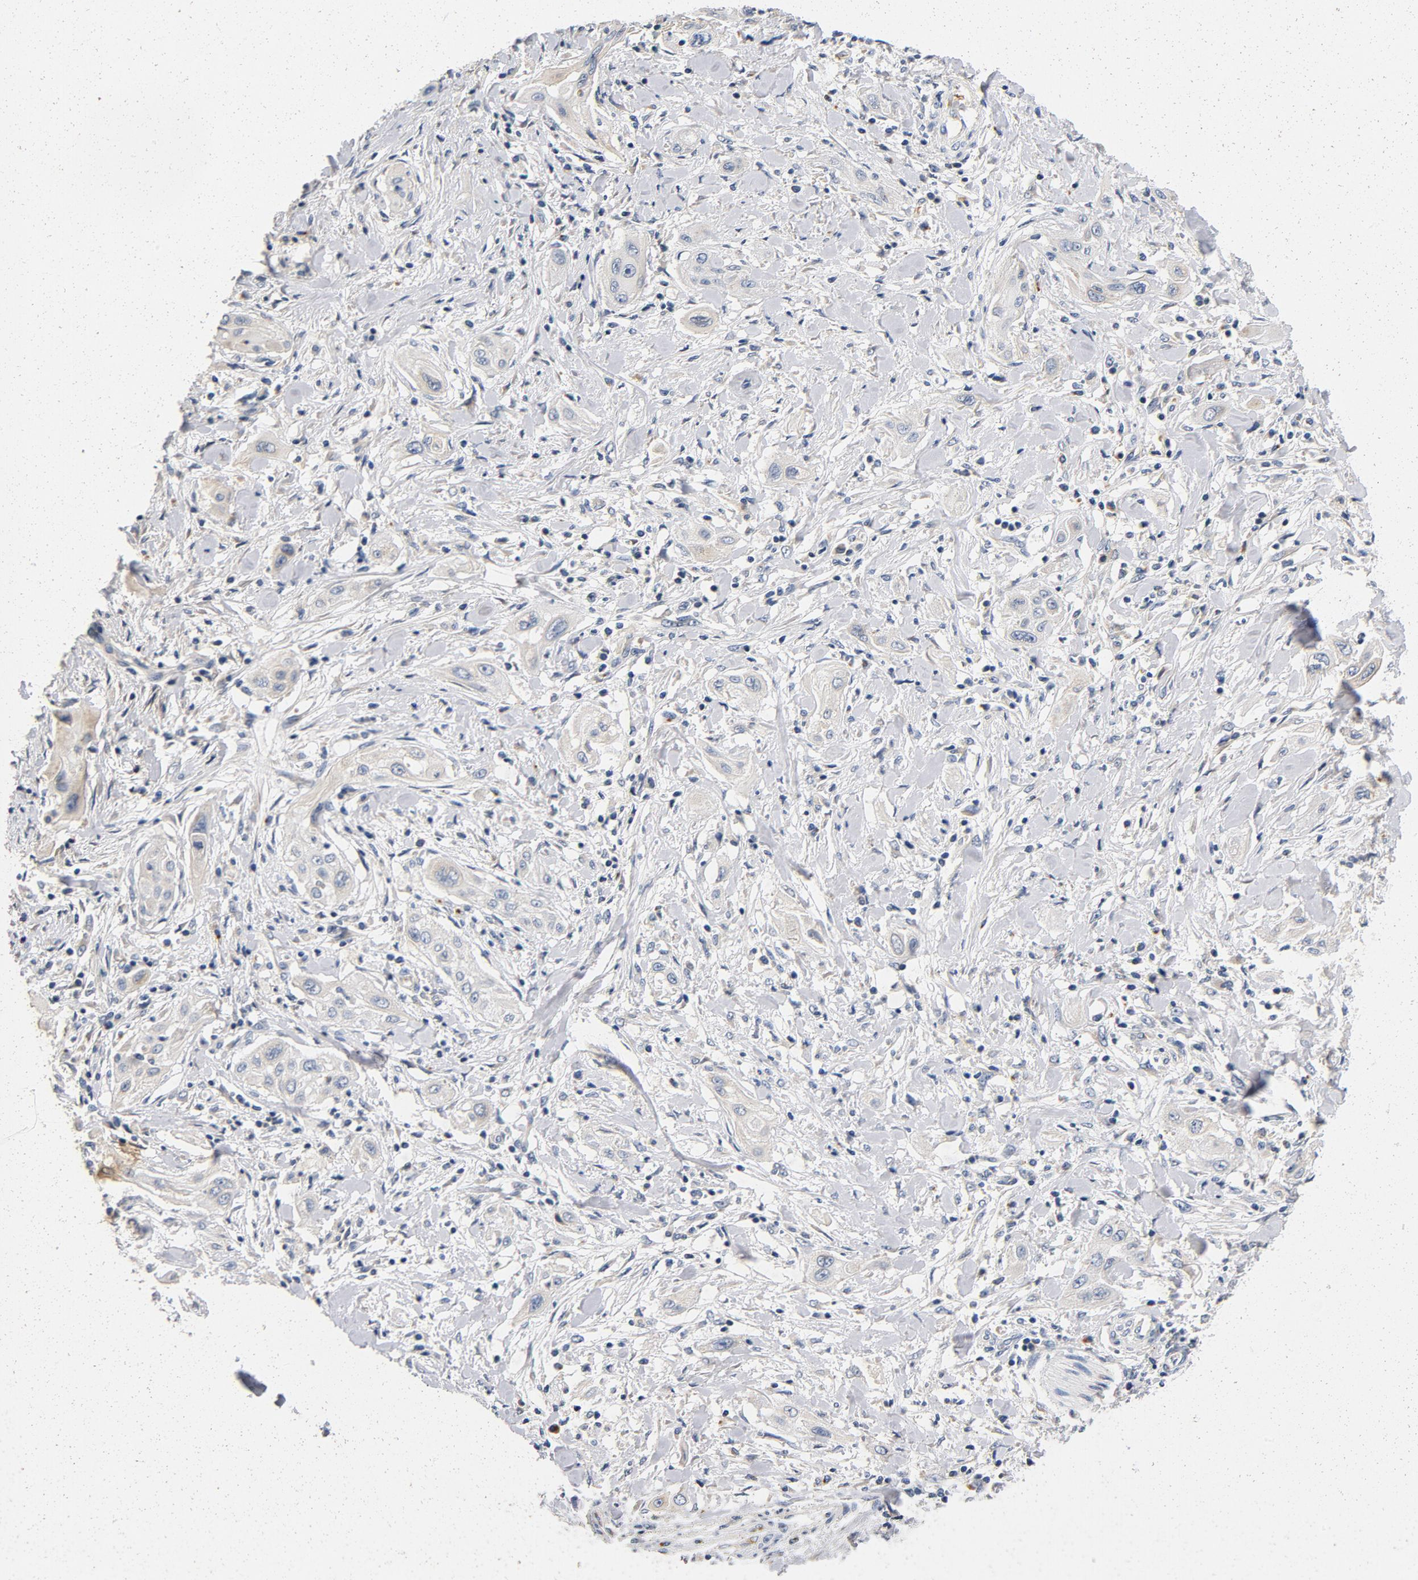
{"staining": {"intensity": "negative", "quantity": "none", "location": "none"}, "tissue": "lung cancer", "cell_type": "Tumor cells", "image_type": "cancer", "snomed": [{"axis": "morphology", "description": "Squamous cell carcinoma, NOS"}, {"axis": "topography", "description": "Lung"}], "caption": "Human squamous cell carcinoma (lung) stained for a protein using immunohistochemistry shows no expression in tumor cells.", "gene": "LMAN2", "patient": {"sex": "female", "age": 47}}